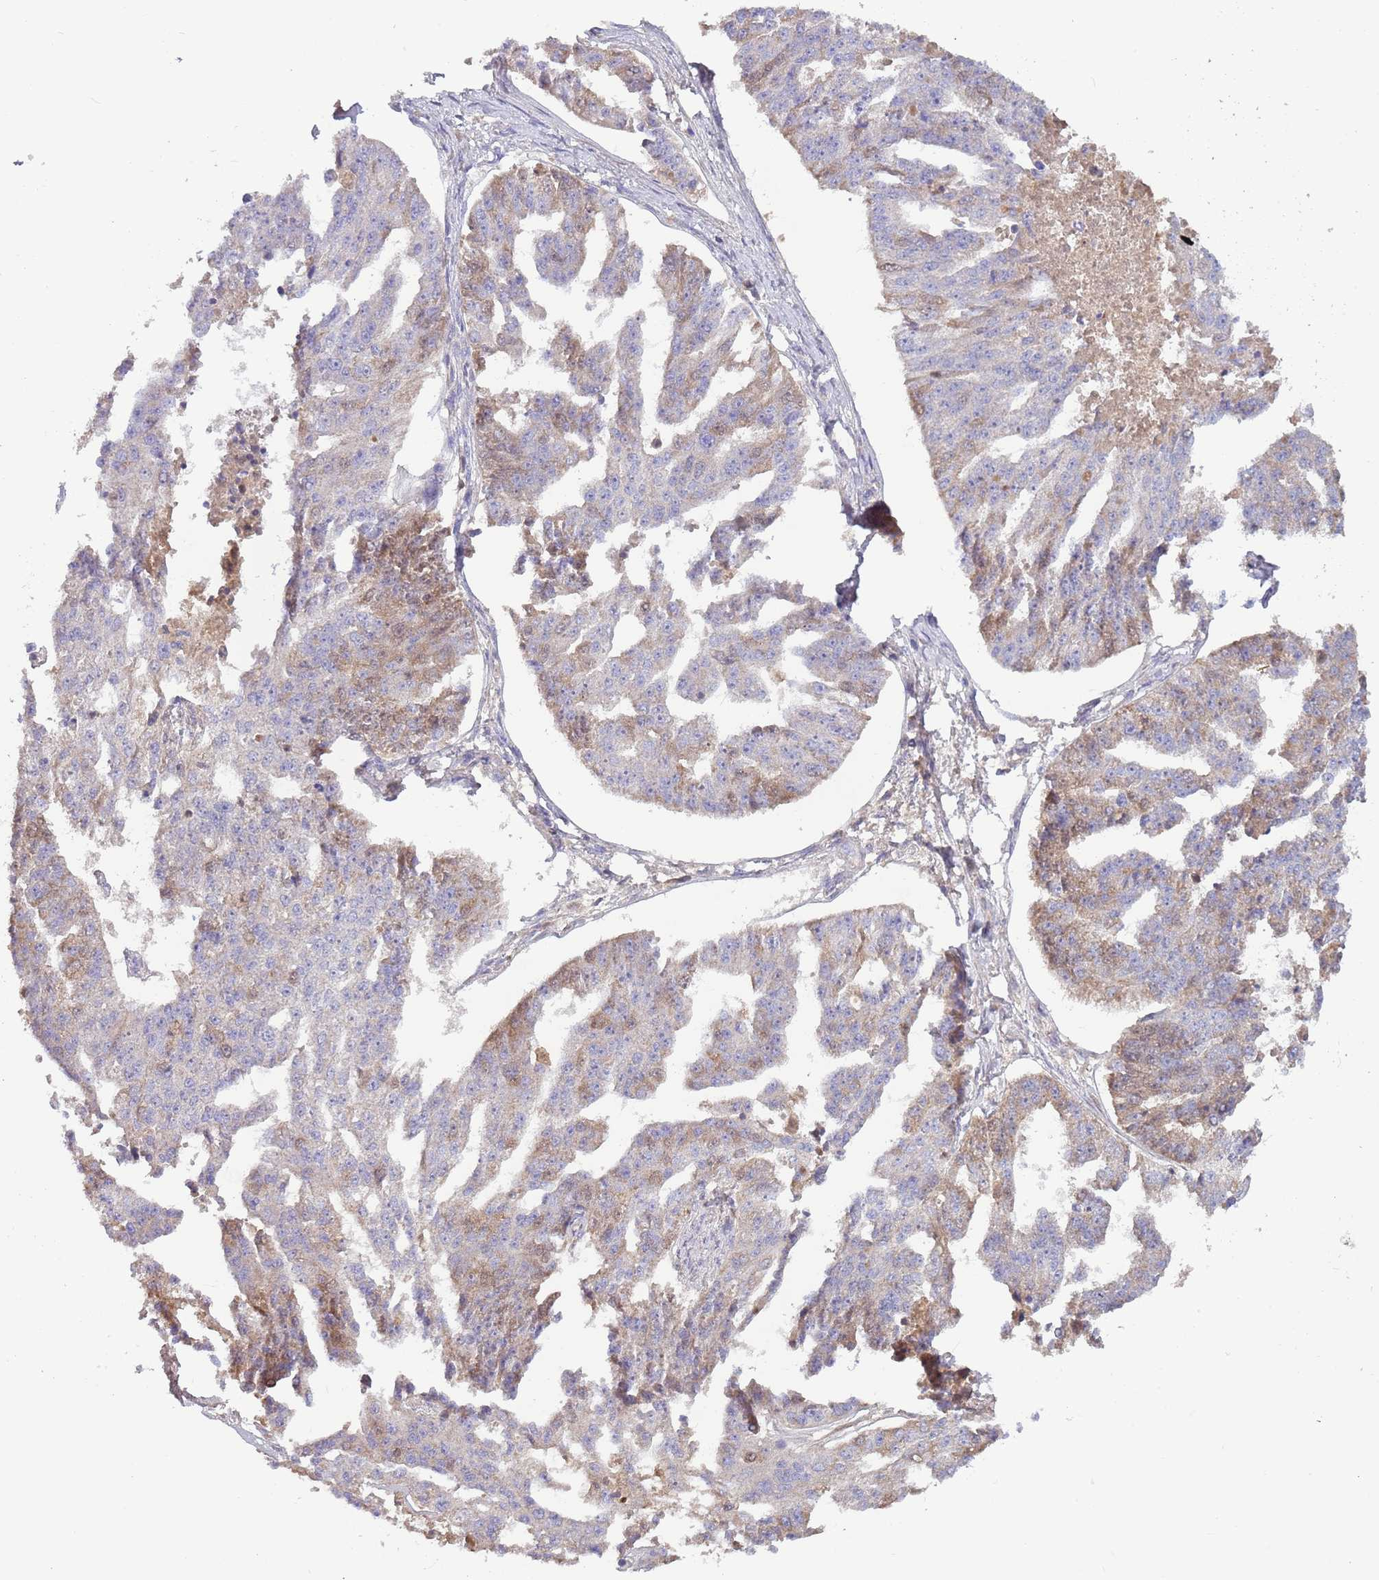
{"staining": {"intensity": "weak", "quantity": "25%-75%", "location": "cytoplasmic/membranous"}, "tissue": "ovarian cancer", "cell_type": "Tumor cells", "image_type": "cancer", "snomed": [{"axis": "morphology", "description": "Cystadenocarcinoma, serous, NOS"}, {"axis": "topography", "description": "Ovary"}], "caption": "High-magnification brightfield microscopy of ovarian cancer stained with DAB (brown) and counterstained with hematoxylin (blue). tumor cells exhibit weak cytoplasmic/membranous expression is present in about25%-75% of cells.", "gene": "TRMO", "patient": {"sex": "female", "age": 58}}